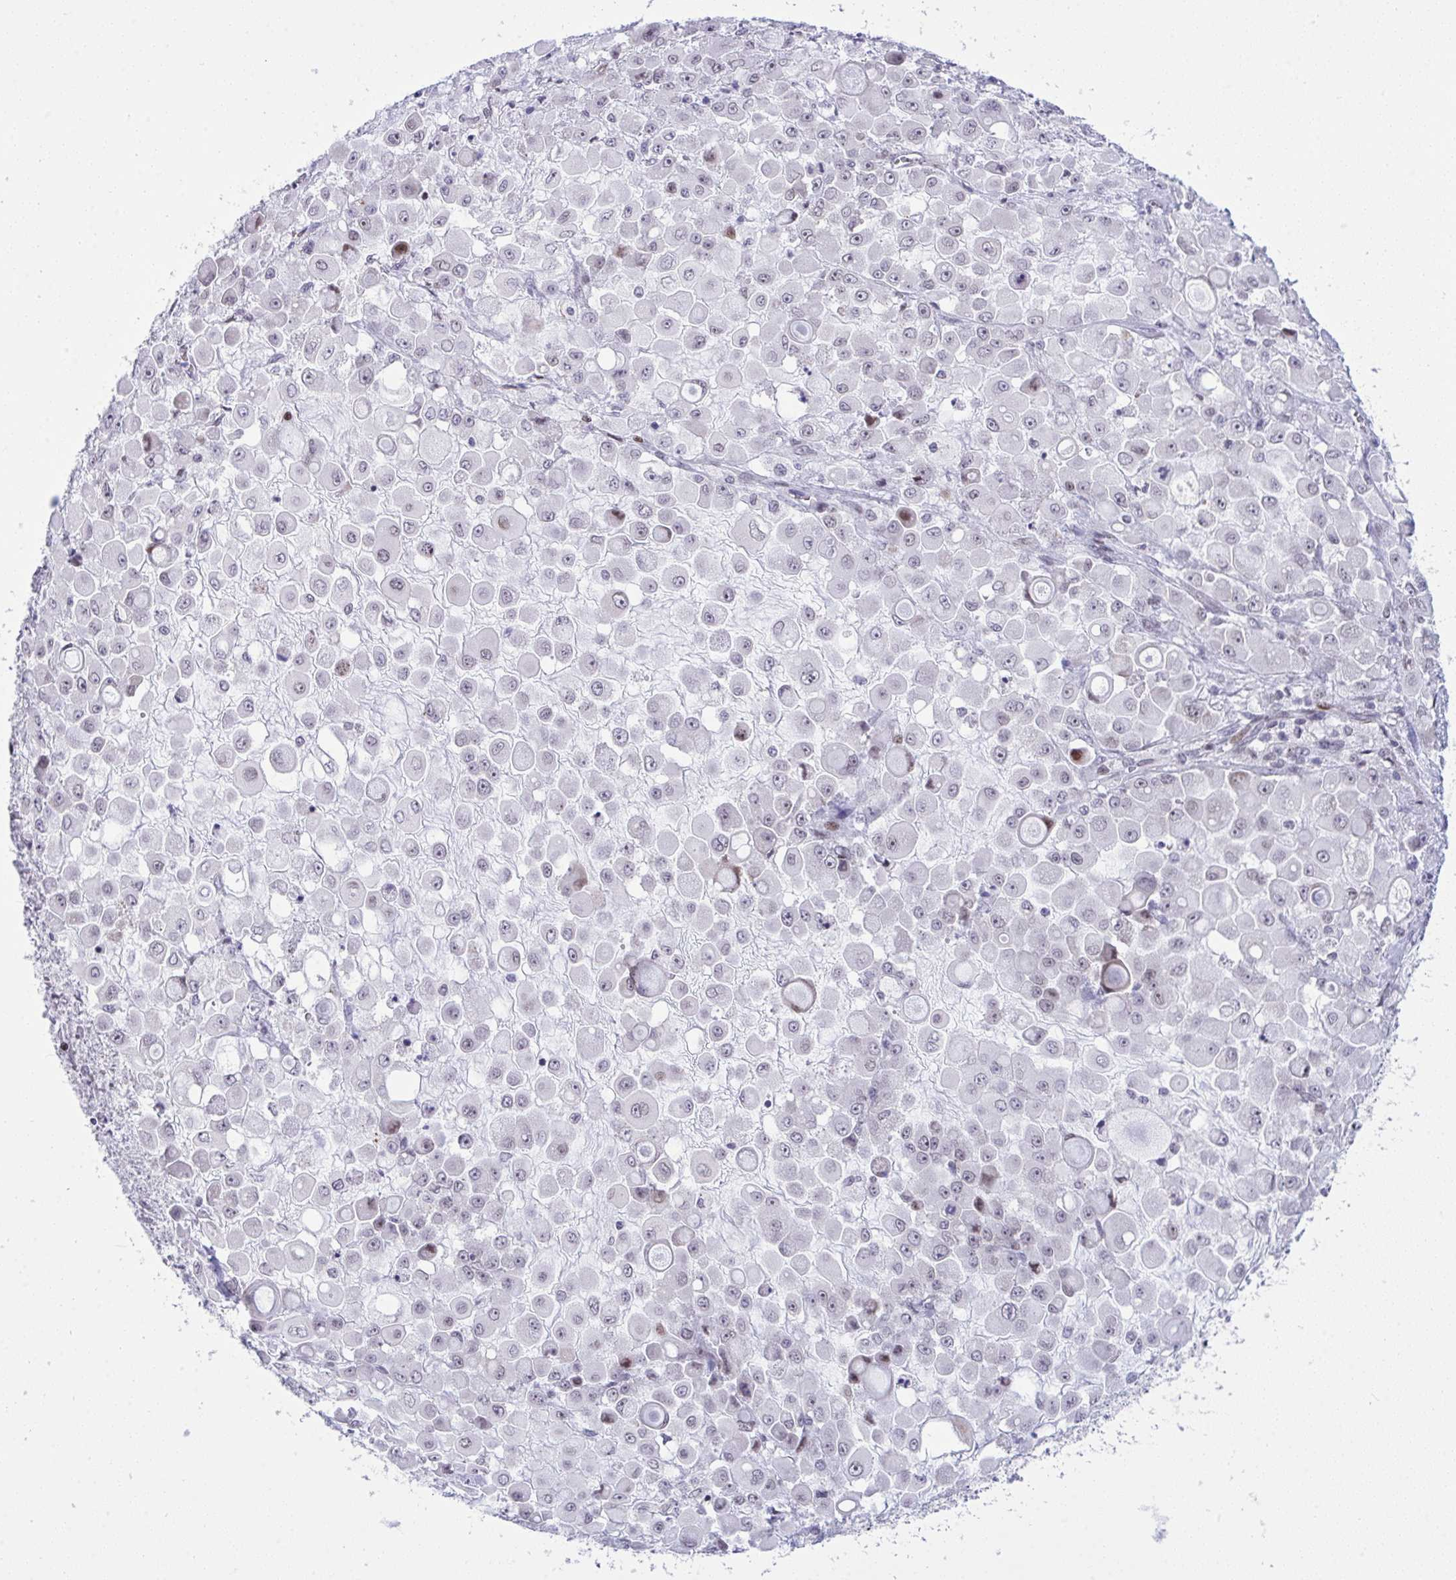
{"staining": {"intensity": "negative", "quantity": "none", "location": "none"}, "tissue": "stomach cancer", "cell_type": "Tumor cells", "image_type": "cancer", "snomed": [{"axis": "morphology", "description": "Adenocarcinoma, NOS"}, {"axis": "topography", "description": "Stomach"}], "caption": "This is an immunohistochemistry (IHC) image of stomach adenocarcinoma. There is no staining in tumor cells.", "gene": "ZFHX3", "patient": {"sex": "female", "age": 76}}